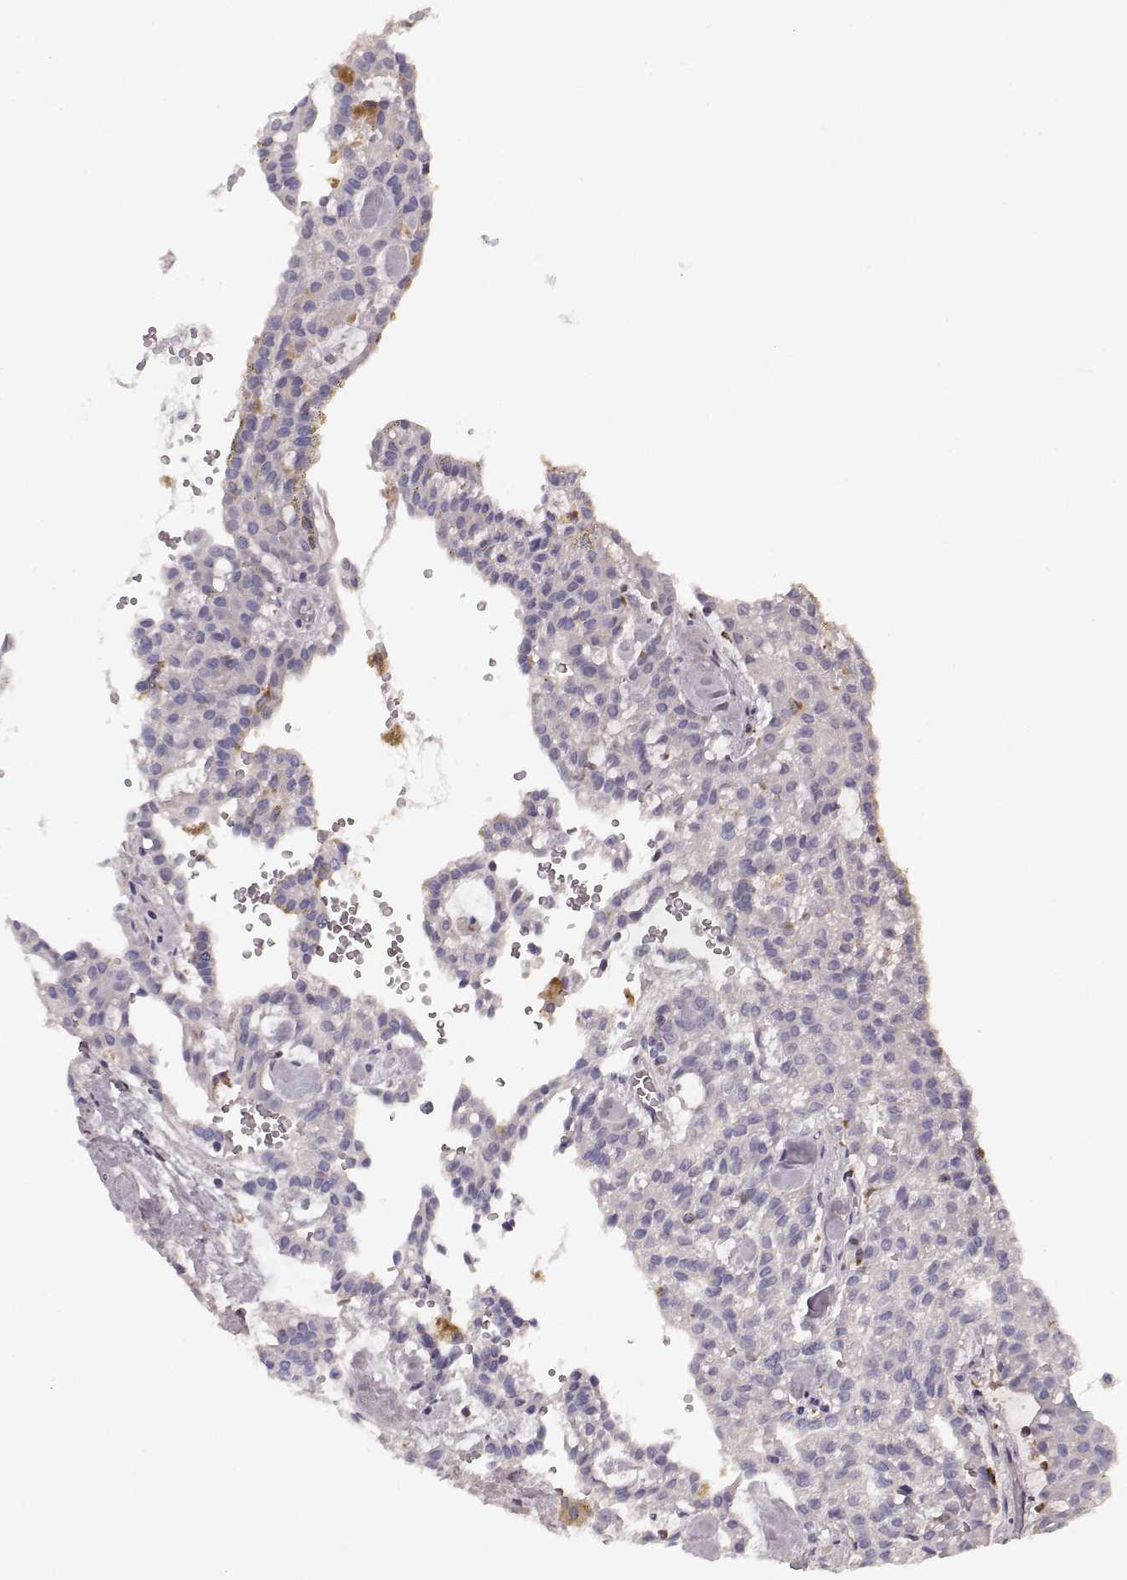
{"staining": {"intensity": "negative", "quantity": "none", "location": "none"}, "tissue": "renal cancer", "cell_type": "Tumor cells", "image_type": "cancer", "snomed": [{"axis": "morphology", "description": "Adenocarcinoma, NOS"}, {"axis": "topography", "description": "Kidney"}], "caption": "High power microscopy micrograph of an IHC histopathology image of renal cancer (adenocarcinoma), revealing no significant positivity in tumor cells.", "gene": "CCNF", "patient": {"sex": "male", "age": 63}}